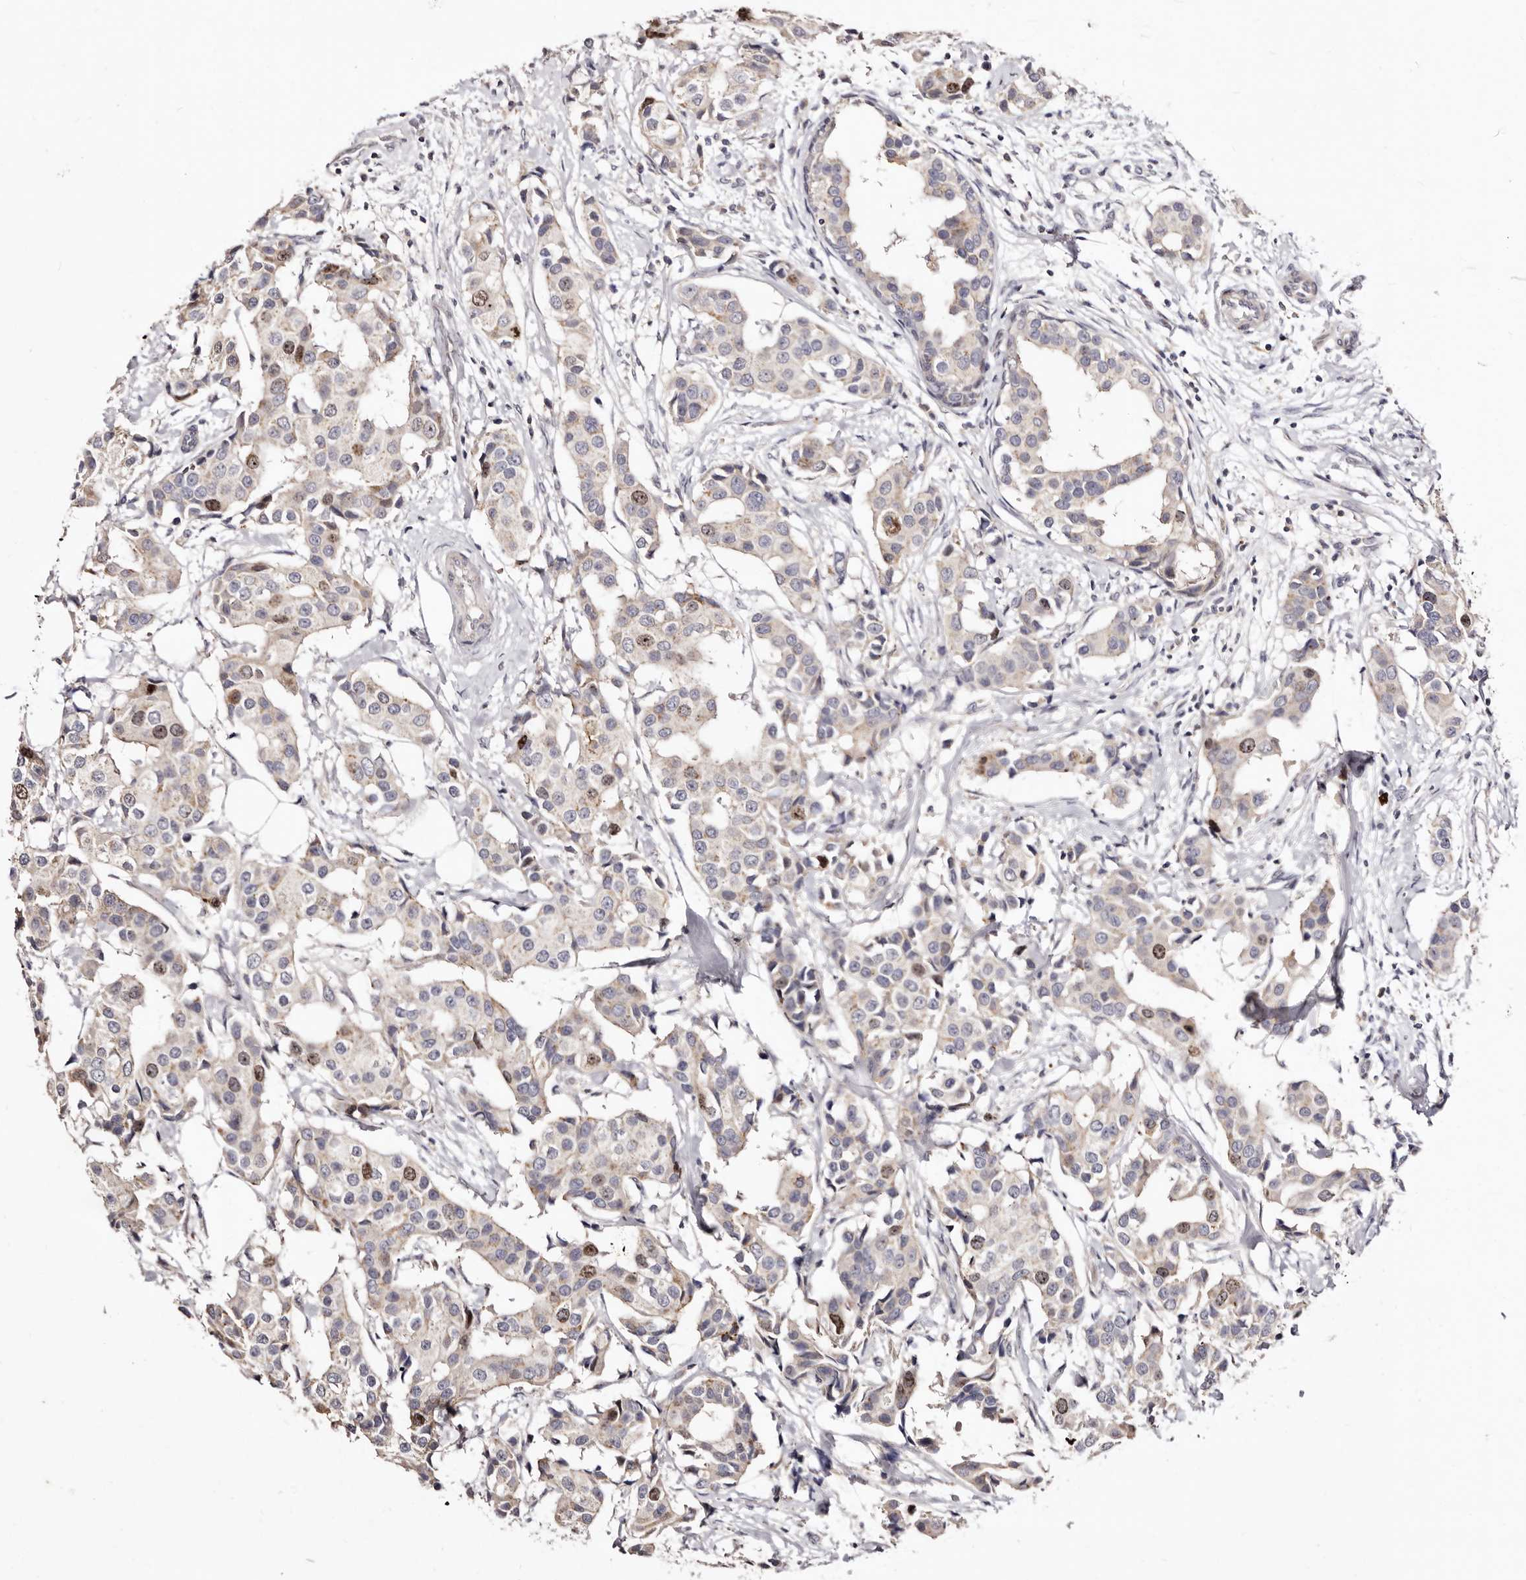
{"staining": {"intensity": "moderate", "quantity": "<25%", "location": "nuclear"}, "tissue": "breast cancer", "cell_type": "Tumor cells", "image_type": "cancer", "snomed": [{"axis": "morphology", "description": "Normal tissue, NOS"}, {"axis": "morphology", "description": "Duct carcinoma"}, {"axis": "topography", "description": "Breast"}], "caption": "Immunohistochemistry (DAB) staining of breast infiltrating ductal carcinoma shows moderate nuclear protein positivity in about <25% of tumor cells.", "gene": "CDCA8", "patient": {"sex": "female", "age": 39}}